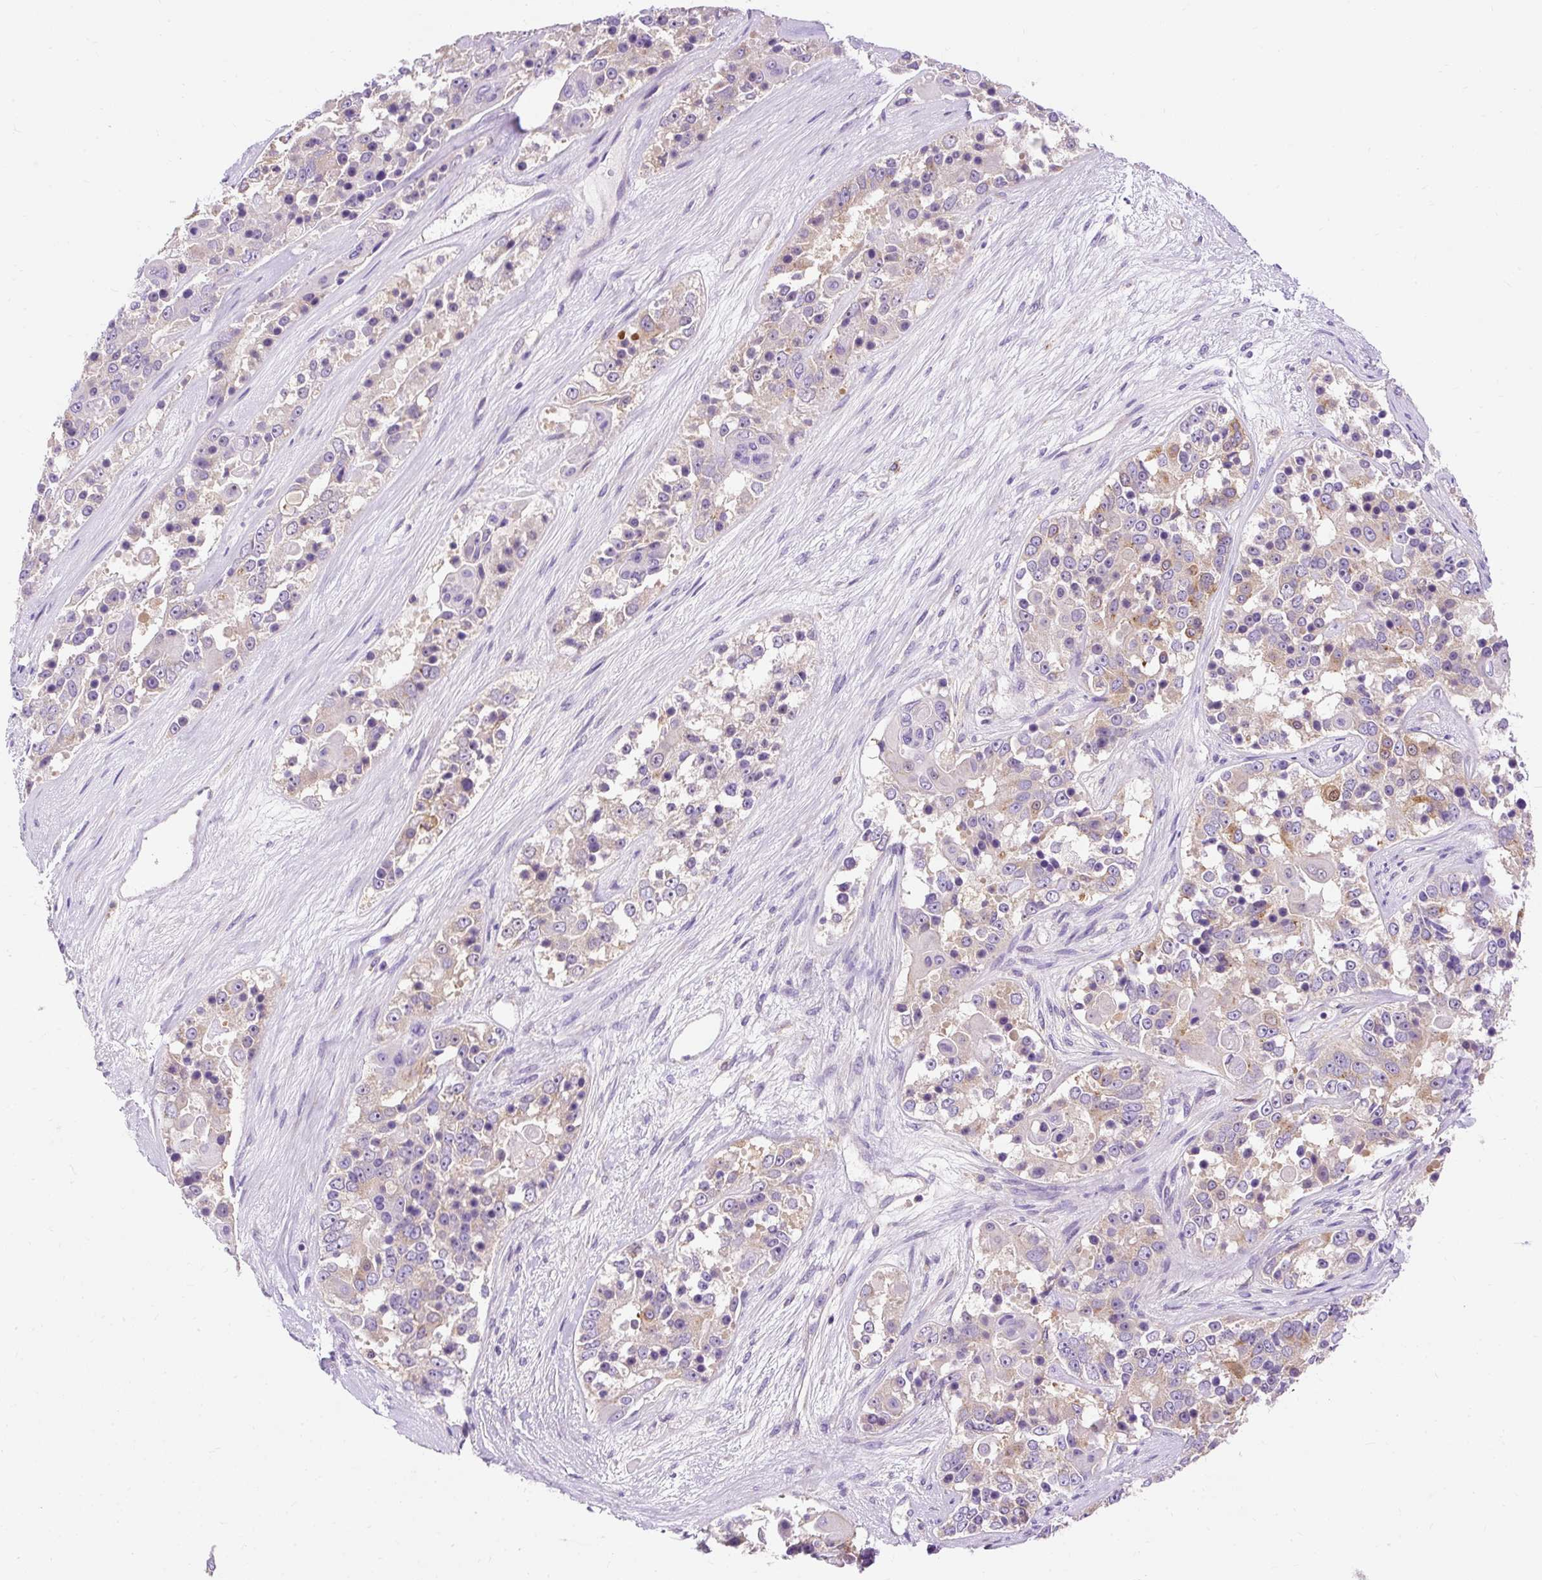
{"staining": {"intensity": "moderate", "quantity": "25%-75%", "location": "cytoplasmic/membranous"}, "tissue": "ovarian cancer", "cell_type": "Tumor cells", "image_type": "cancer", "snomed": [{"axis": "morphology", "description": "Carcinoma, endometroid"}, {"axis": "topography", "description": "Ovary"}], "caption": "This is an image of immunohistochemistry (IHC) staining of ovarian cancer (endometroid carcinoma), which shows moderate expression in the cytoplasmic/membranous of tumor cells.", "gene": "OR4K15", "patient": {"sex": "female", "age": 51}}